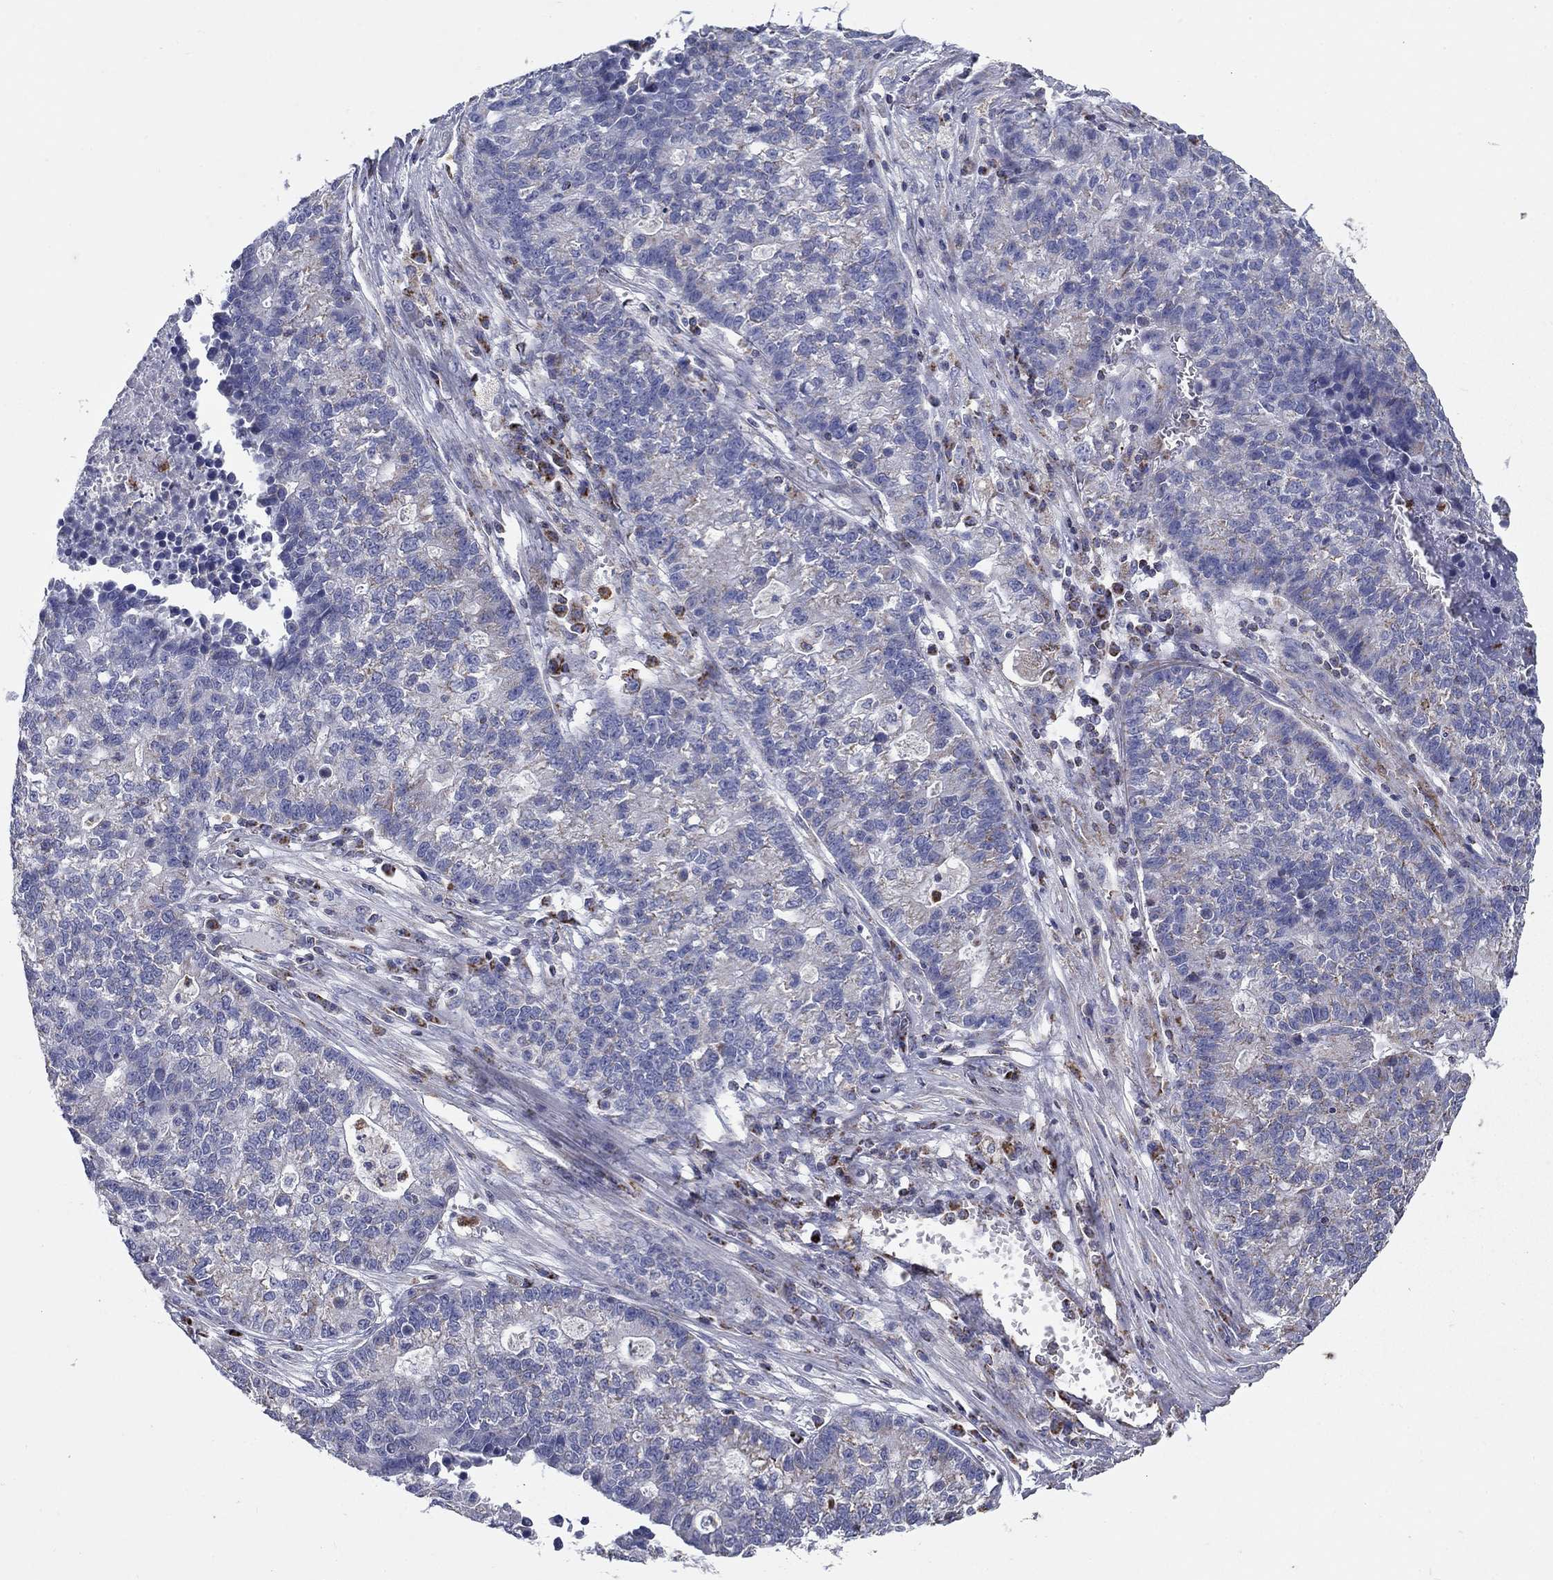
{"staining": {"intensity": "negative", "quantity": "none", "location": "none"}, "tissue": "lung cancer", "cell_type": "Tumor cells", "image_type": "cancer", "snomed": [{"axis": "morphology", "description": "Adenocarcinoma, NOS"}, {"axis": "topography", "description": "Lung"}], "caption": "An image of lung cancer (adenocarcinoma) stained for a protein shows no brown staining in tumor cells. The staining is performed using DAB (3,3'-diaminobenzidine) brown chromogen with nuclei counter-stained in using hematoxylin.", "gene": "NDUFA4L2", "patient": {"sex": "male", "age": 57}}